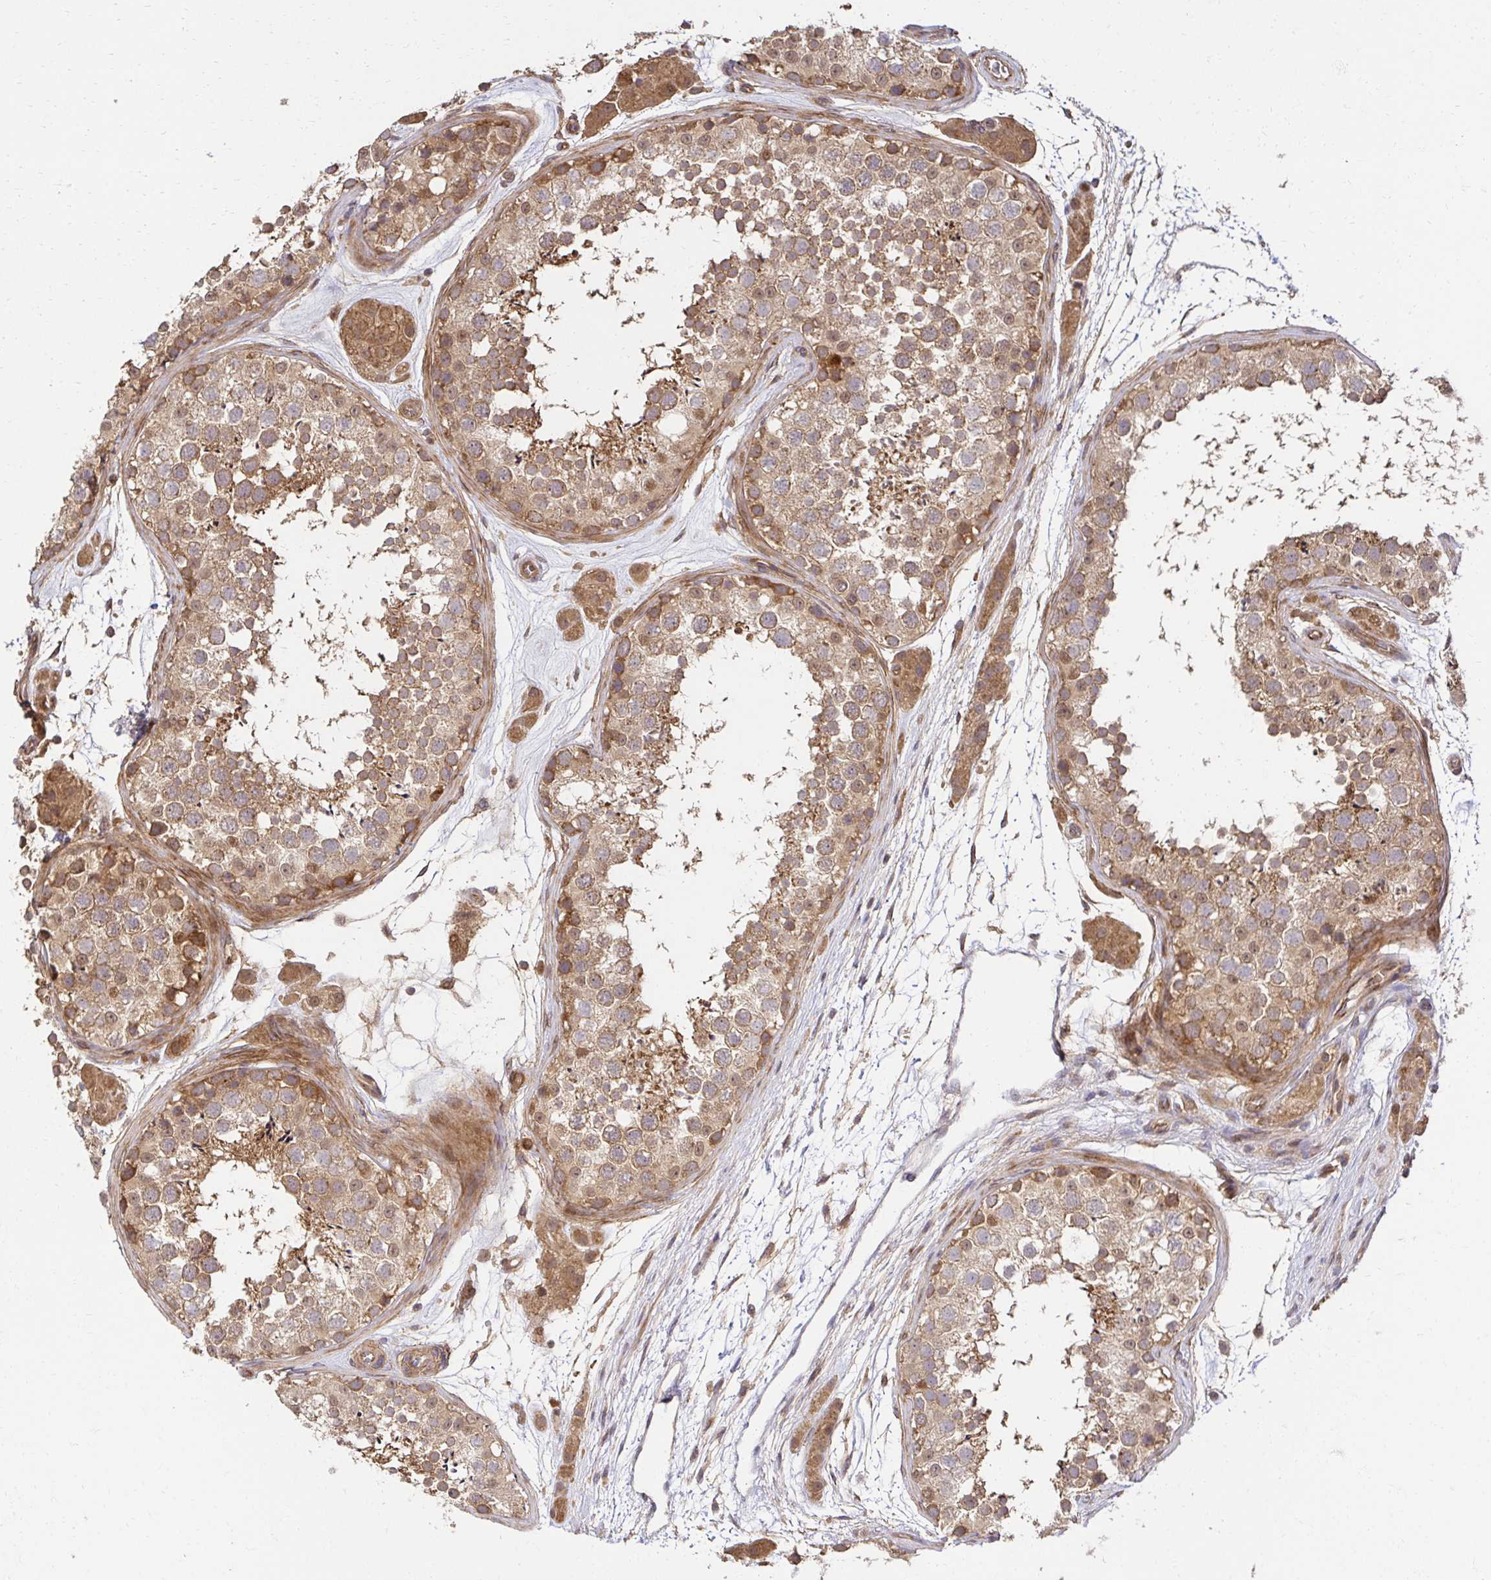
{"staining": {"intensity": "moderate", "quantity": "25%-75%", "location": "cytoplasmic/membranous,nuclear"}, "tissue": "testis", "cell_type": "Cells in seminiferous ducts", "image_type": "normal", "snomed": [{"axis": "morphology", "description": "Normal tissue, NOS"}, {"axis": "topography", "description": "Testis"}], "caption": "Testis stained with DAB (3,3'-diaminobenzidine) immunohistochemistry displays medium levels of moderate cytoplasmic/membranous,nuclear staining in approximately 25%-75% of cells in seminiferous ducts.", "gene": "PSMA4", "patient": {"sex": "male", "age": 41}}